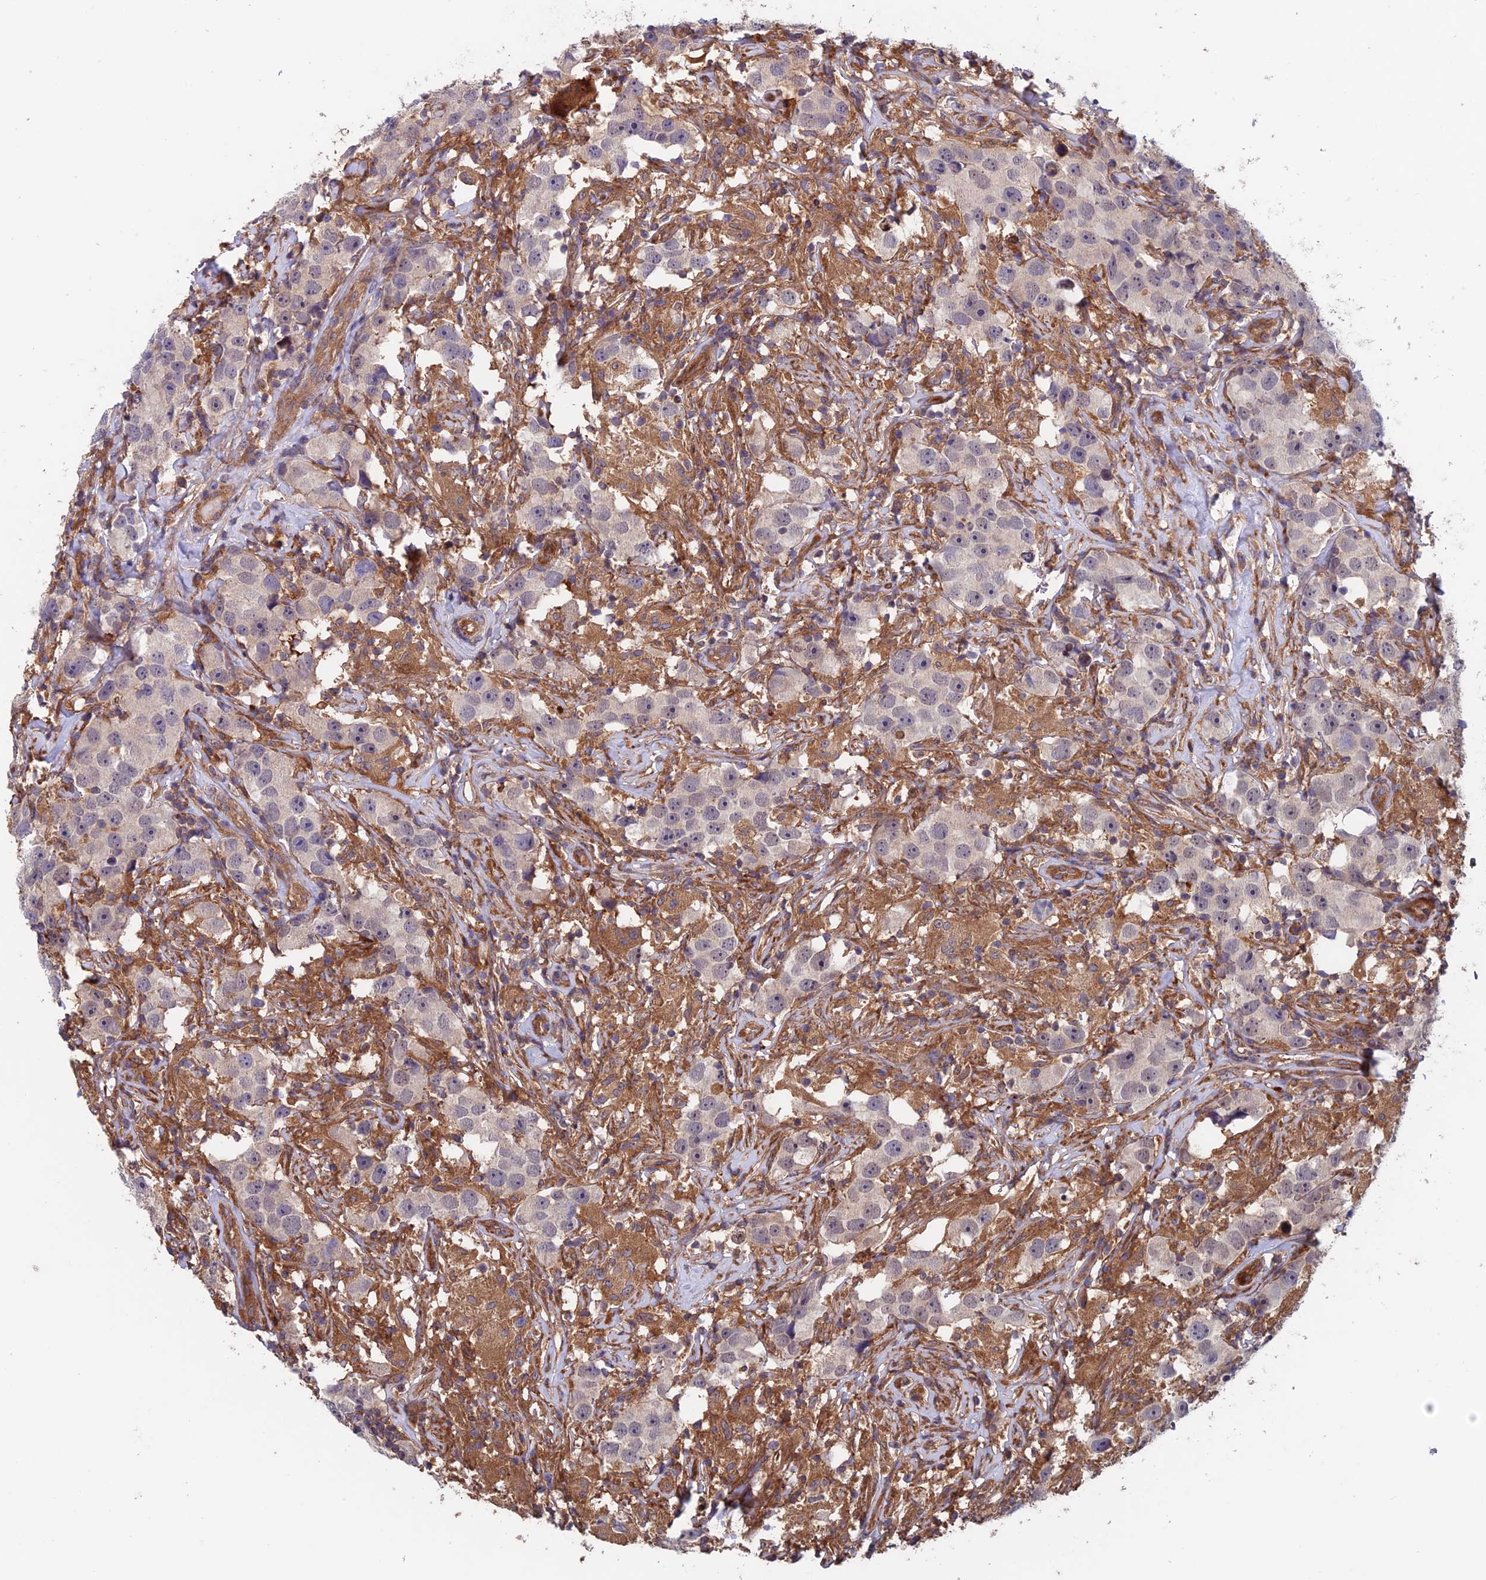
{"staining": {"intensity": "negative", "quantity": "none", "location": "none"}, "tissue": "testis cancer", "cell_type": "Tumor cells", "image_type": "cancer", "snomed": [{"axis": "morphology", "description": "Seminoma, NOS"}, {"axis": "topography", "description": "Testis"}], "caption": "A photomicrograph of testis seminoma stained for a protein exhibits no brown staining in tumor cells. The staining was performed using DAB (3,3'-diaminobenzidine) to visualize the protein expression in brown, while the nuclei were stained in blue with hematoxylin (Magnification: 20x).", "gene": "NUDT16L1", "patient": {"sex": "male", "age": 49}}